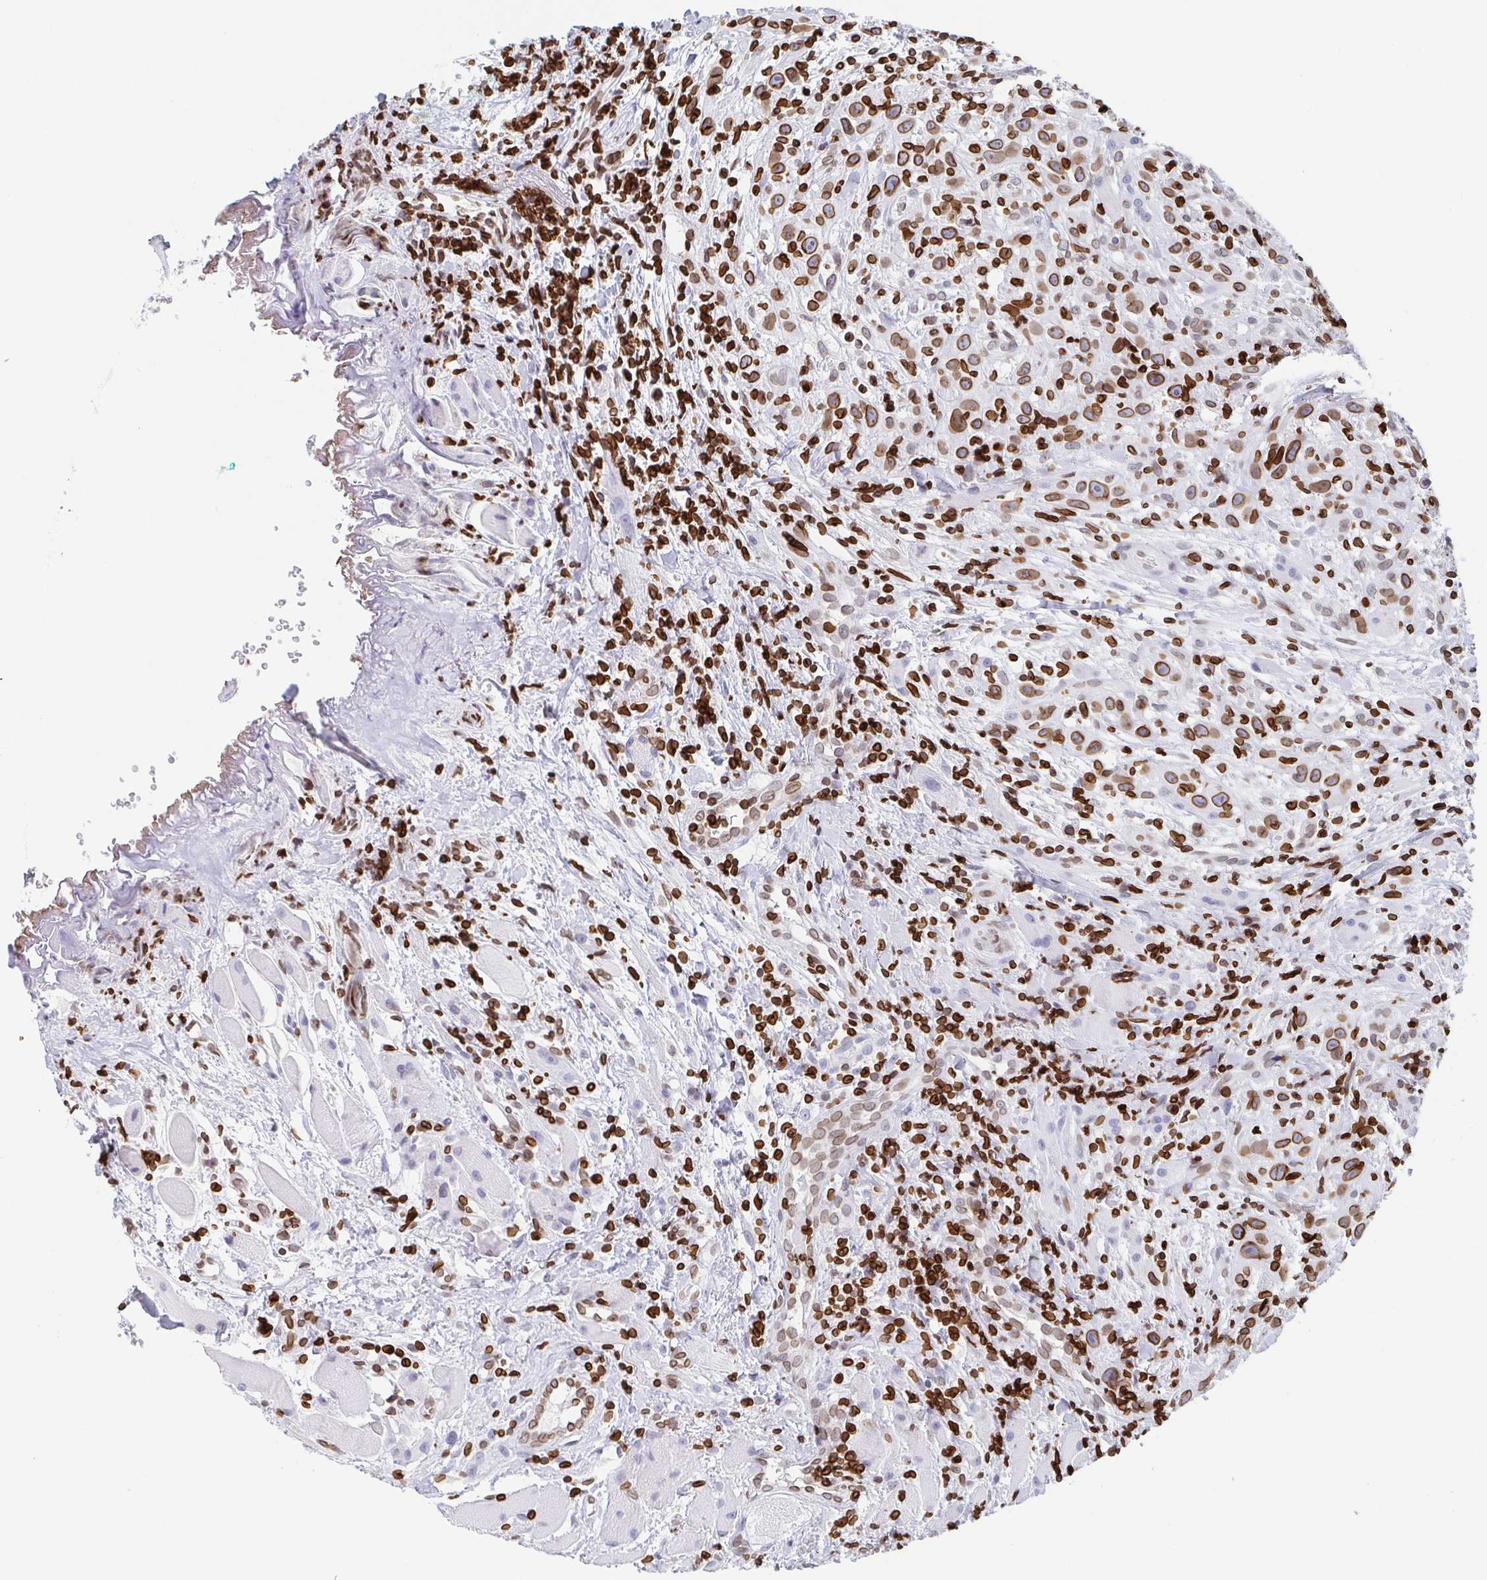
{"staining": {"intensity": "weak", "quantity": ">75%", "location": "cytoplasmic/membranous,nuclear"}, "tissue": "head and neck cancer", "cell_type": "Tumor cells", "image_type": "cancer", "snomed": [{"axis": "morphology", "description": "Squamous cell carcinoma, NOS"}, {"axis": "topography", "description": "Head-Neck"}], "caption": "An immunohistochemistry (IHC) micrograph of neoplastic tissue is shown. Protein staining in brown labels weak cytoplasmic/membranous and nuclear positivity in head and neck cancer within tumor cells. The staining was performed using DAB to visualize the protein expression in brown, while the nuclei were stained in blue with hematoxylin (Magnification: 20x).", "gene": "BTBD7", "patient": {"sex": "female", "age": 95}}